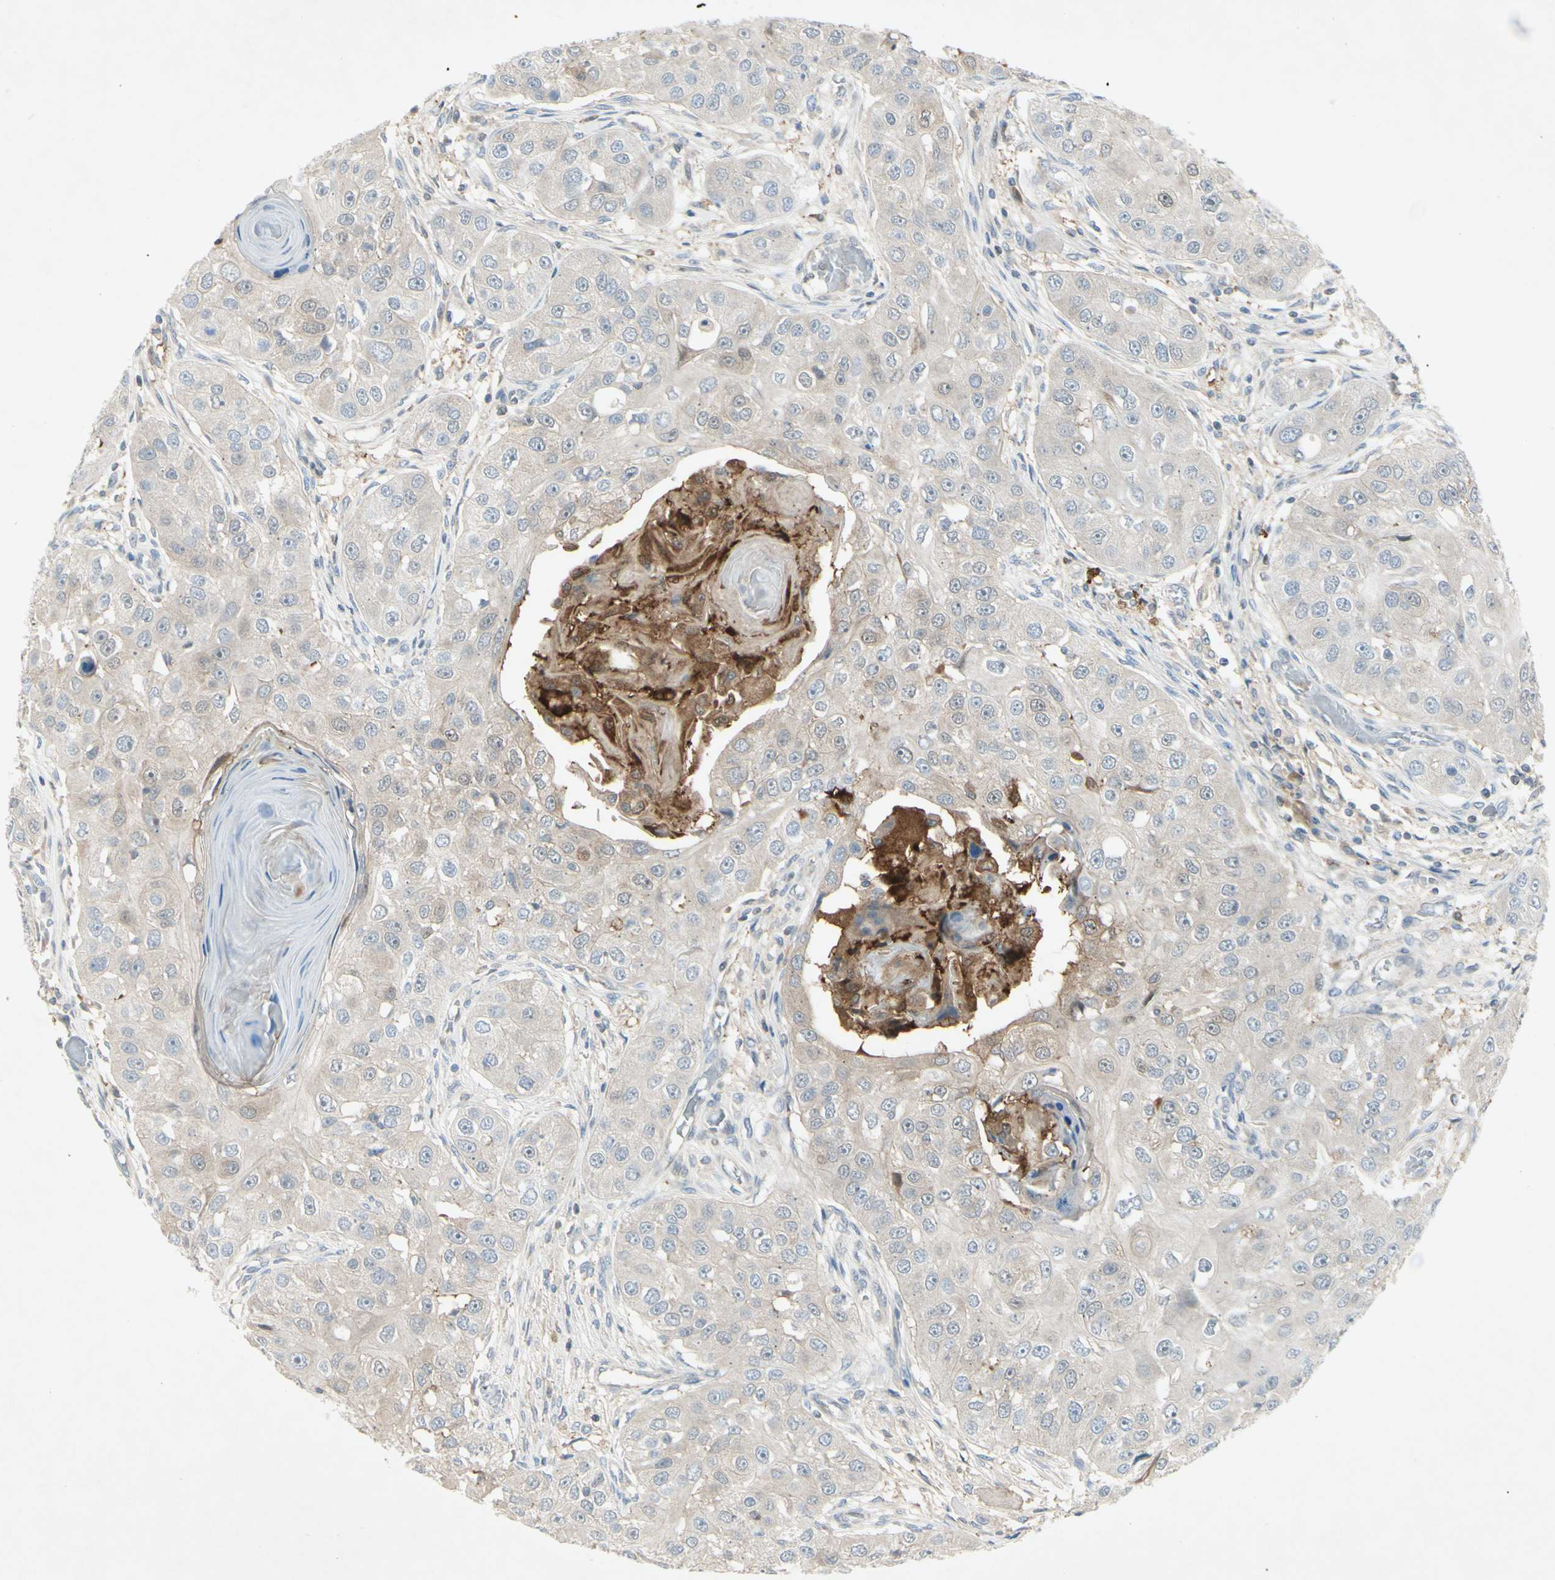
{"staining": {"intensity": "weak", "quantity": ">75%", "location": "cytoplasmic/membranous"}, "tissue": "head and neck cancer", "cell_type": "Tumor cells", "image_type": "cancer", "snomed": [{"axis": "morphology", "description": "Normal tissue, NOS"}, {"axis": "morphology", "description": "Squamous cell carcinoma, NOS"}, {"axis": "topography", "description": "Skeletal muscle"}, {"axis": "topography", "description": "Head-Neck"}], "caption": "Human squamous cell carcinoma (head and neck) stained with a brown dye exhibits weak cytoplasmic/membranous positive expression in approximately >75% of tumor cells.", "gene": "C1orf159", "patient": {"sex": "male", "age": 51}}